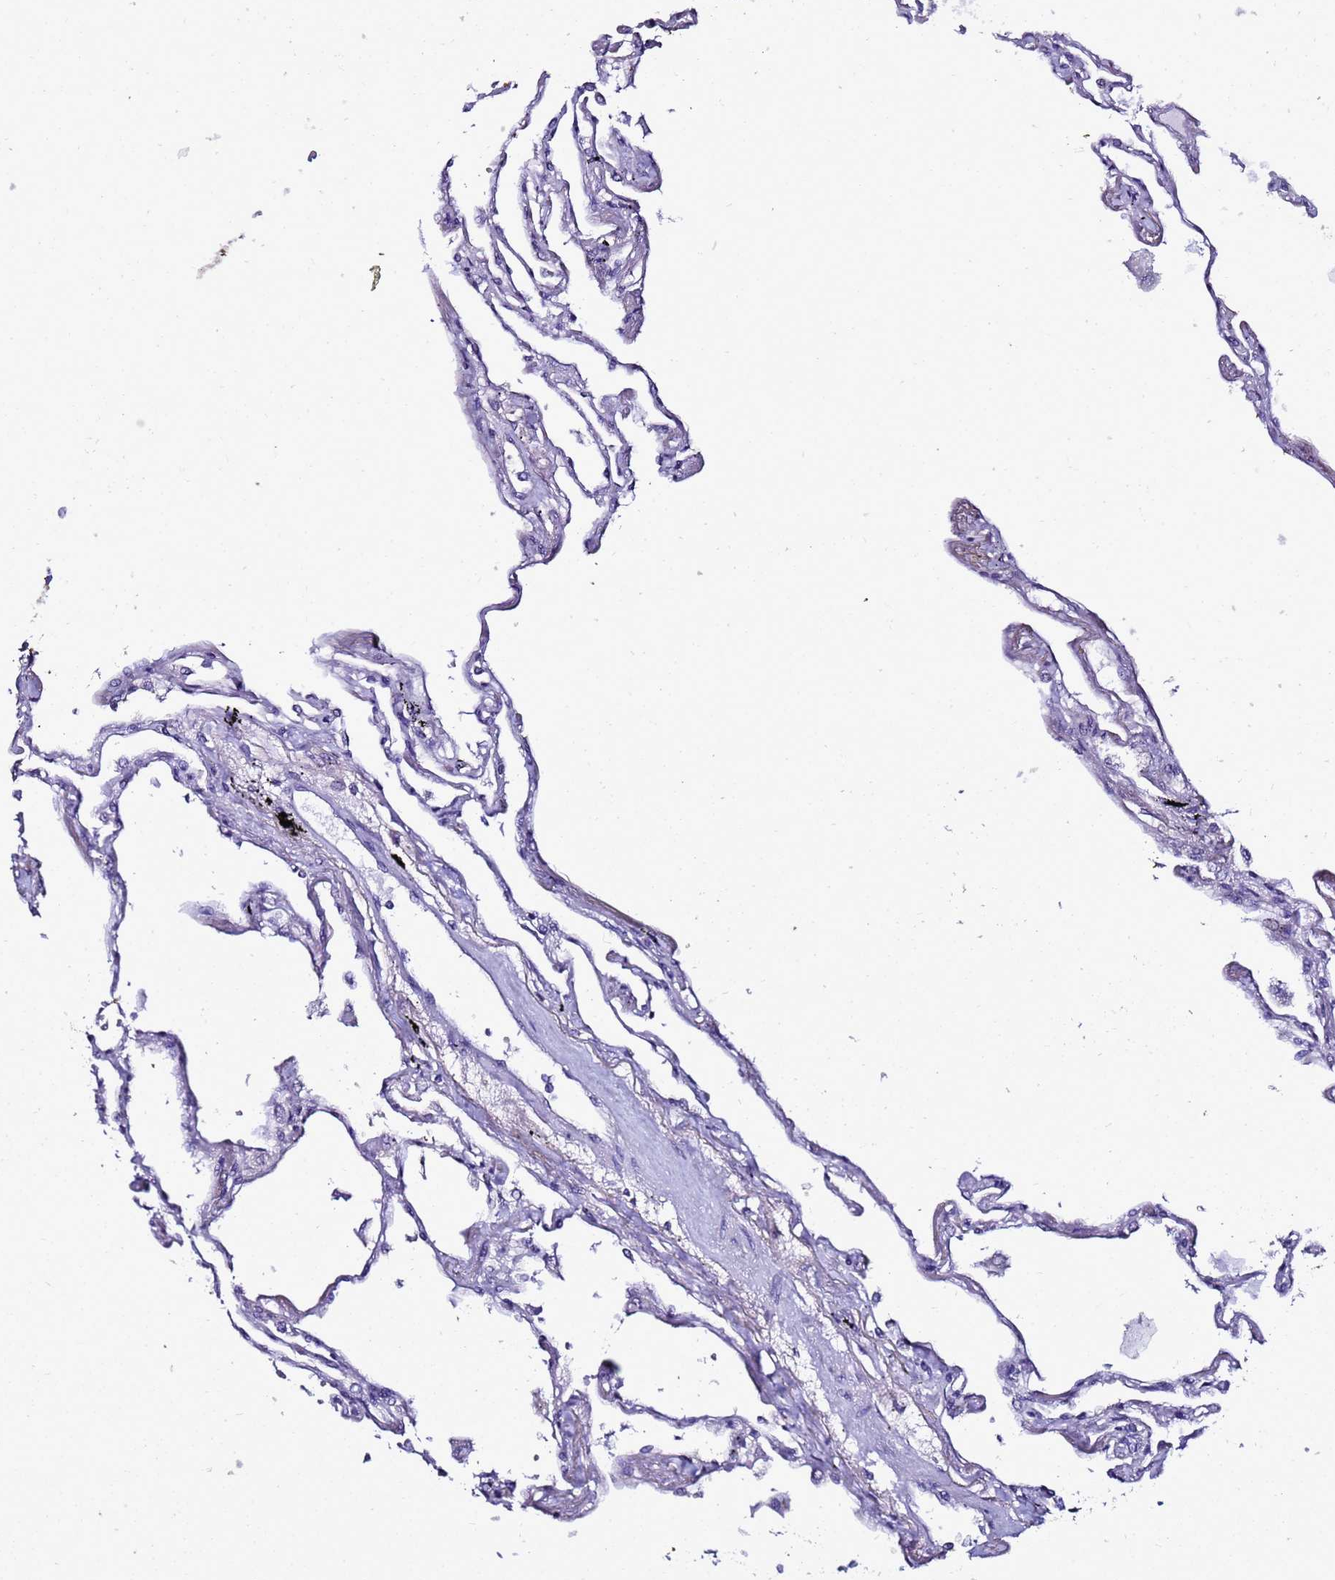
{"staining": {"intensity": "weak", "quantity": "<25%", "location": "cytoplasmic/membranous"}, "tissue": "lung", "cell_type": "Alveolar cells", "image_type": "normal", "snomed": [{"axis": "morphology", "description": "Normal tissue, NOS"}, {"axis": "topography", "description": "Lung"}], "caption": "Immunohistochemical staining of unremarkable human lung exhibits no significant positivity in alveolar cells. (Immunohistochemistry, brightfield microscopy, high magnification).", "gene": "ENOPH1", "patient": {"sex": "female", "age": 67}}